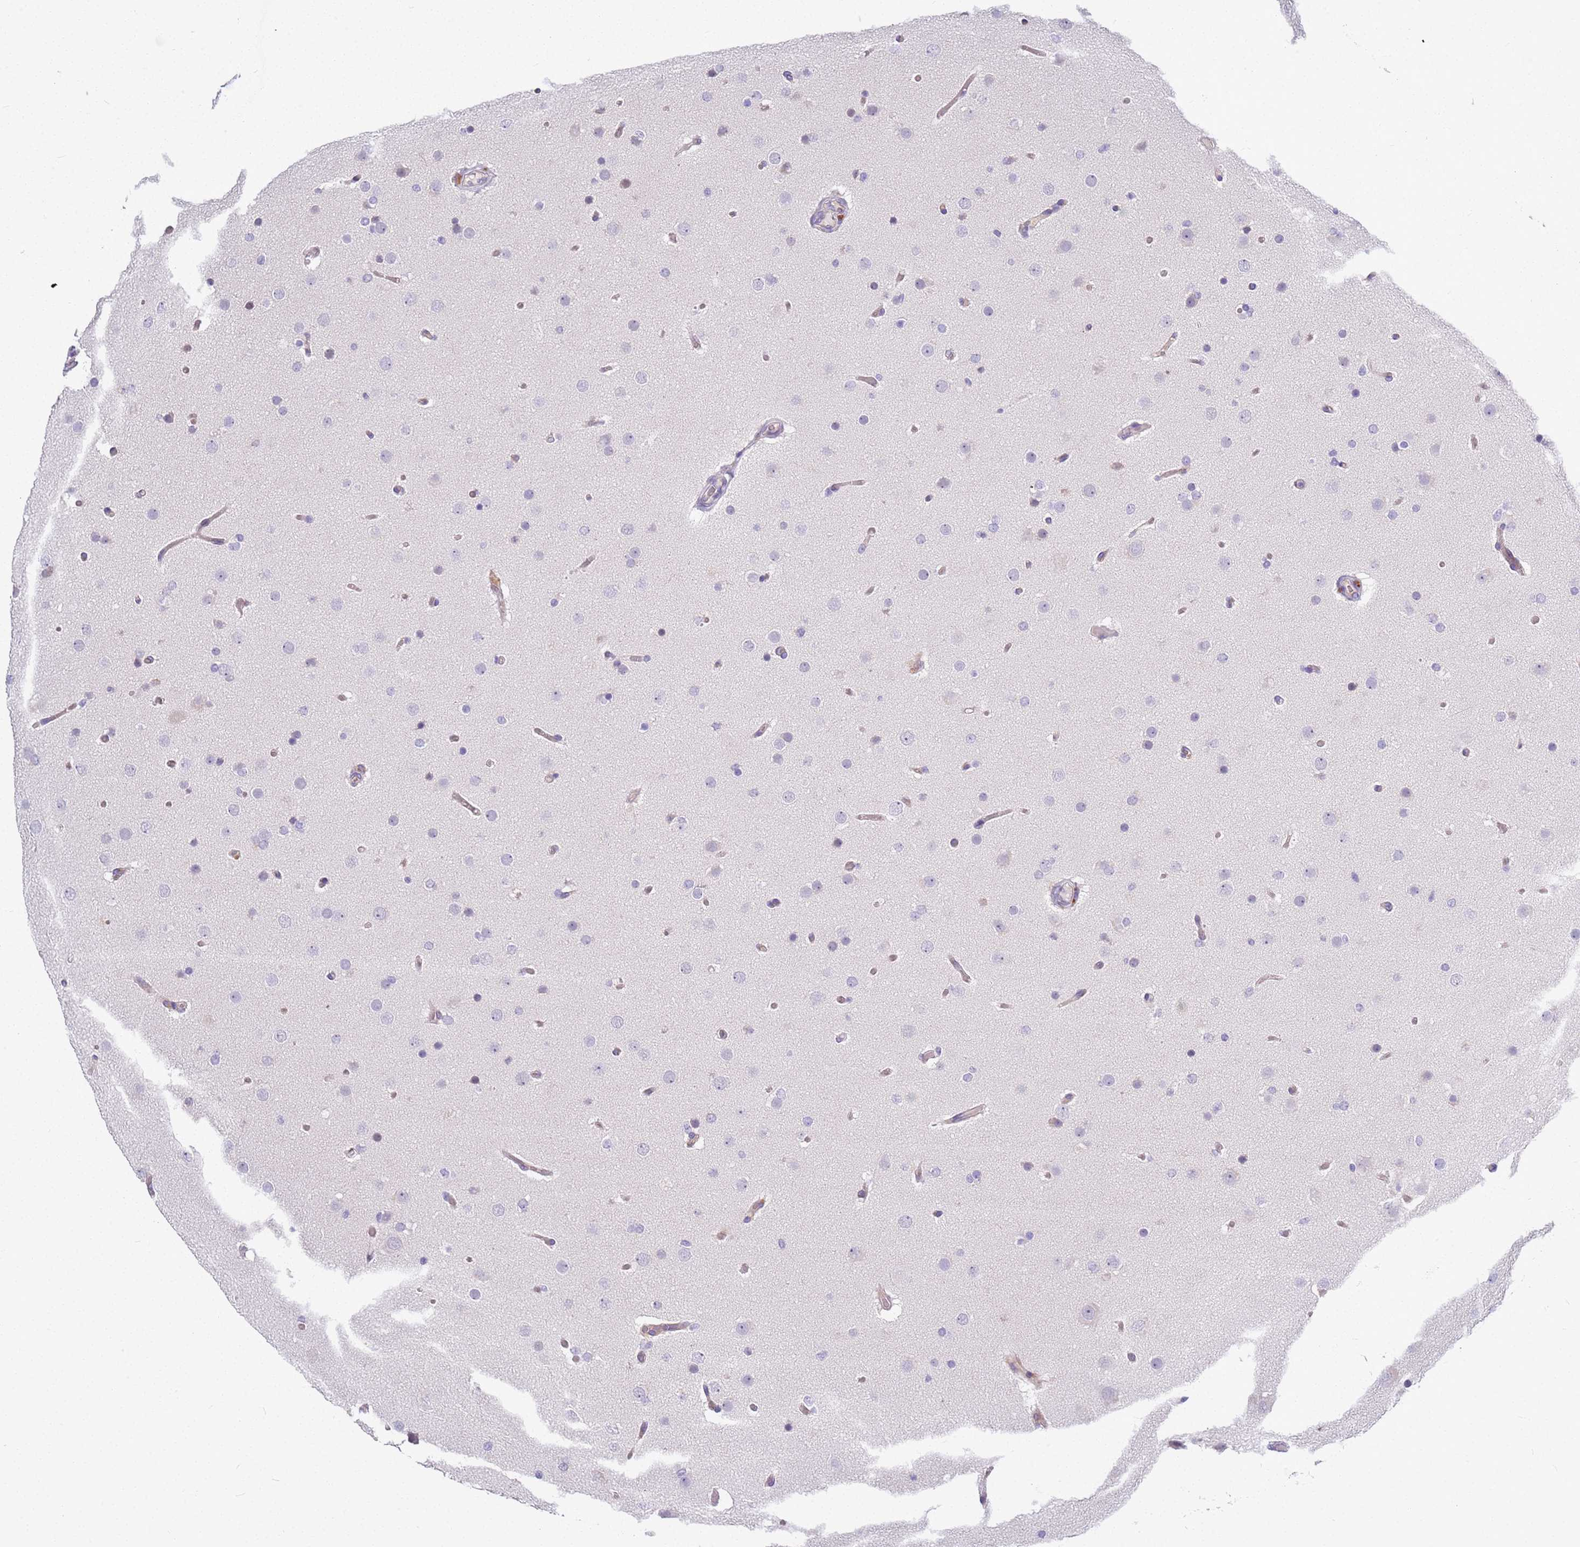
{"staining": {"intensity": "negative", "quantity": "none", "location": "none"}, "tissue": "glioma", "cell_type": "Tumor cells", "image_type": "cancer", "snomed": [{"axis": "morphology", "description": "Glioma, malignant, High grade"}, {"axis": "topography", "description": "Cerebral cortex"}], "caption": "Glioma was stained to show a protein in brown. There is no significant staining in tumor cells.", "gene": "BRMS1L", "patient": {"sex": "female", "age": 36}}